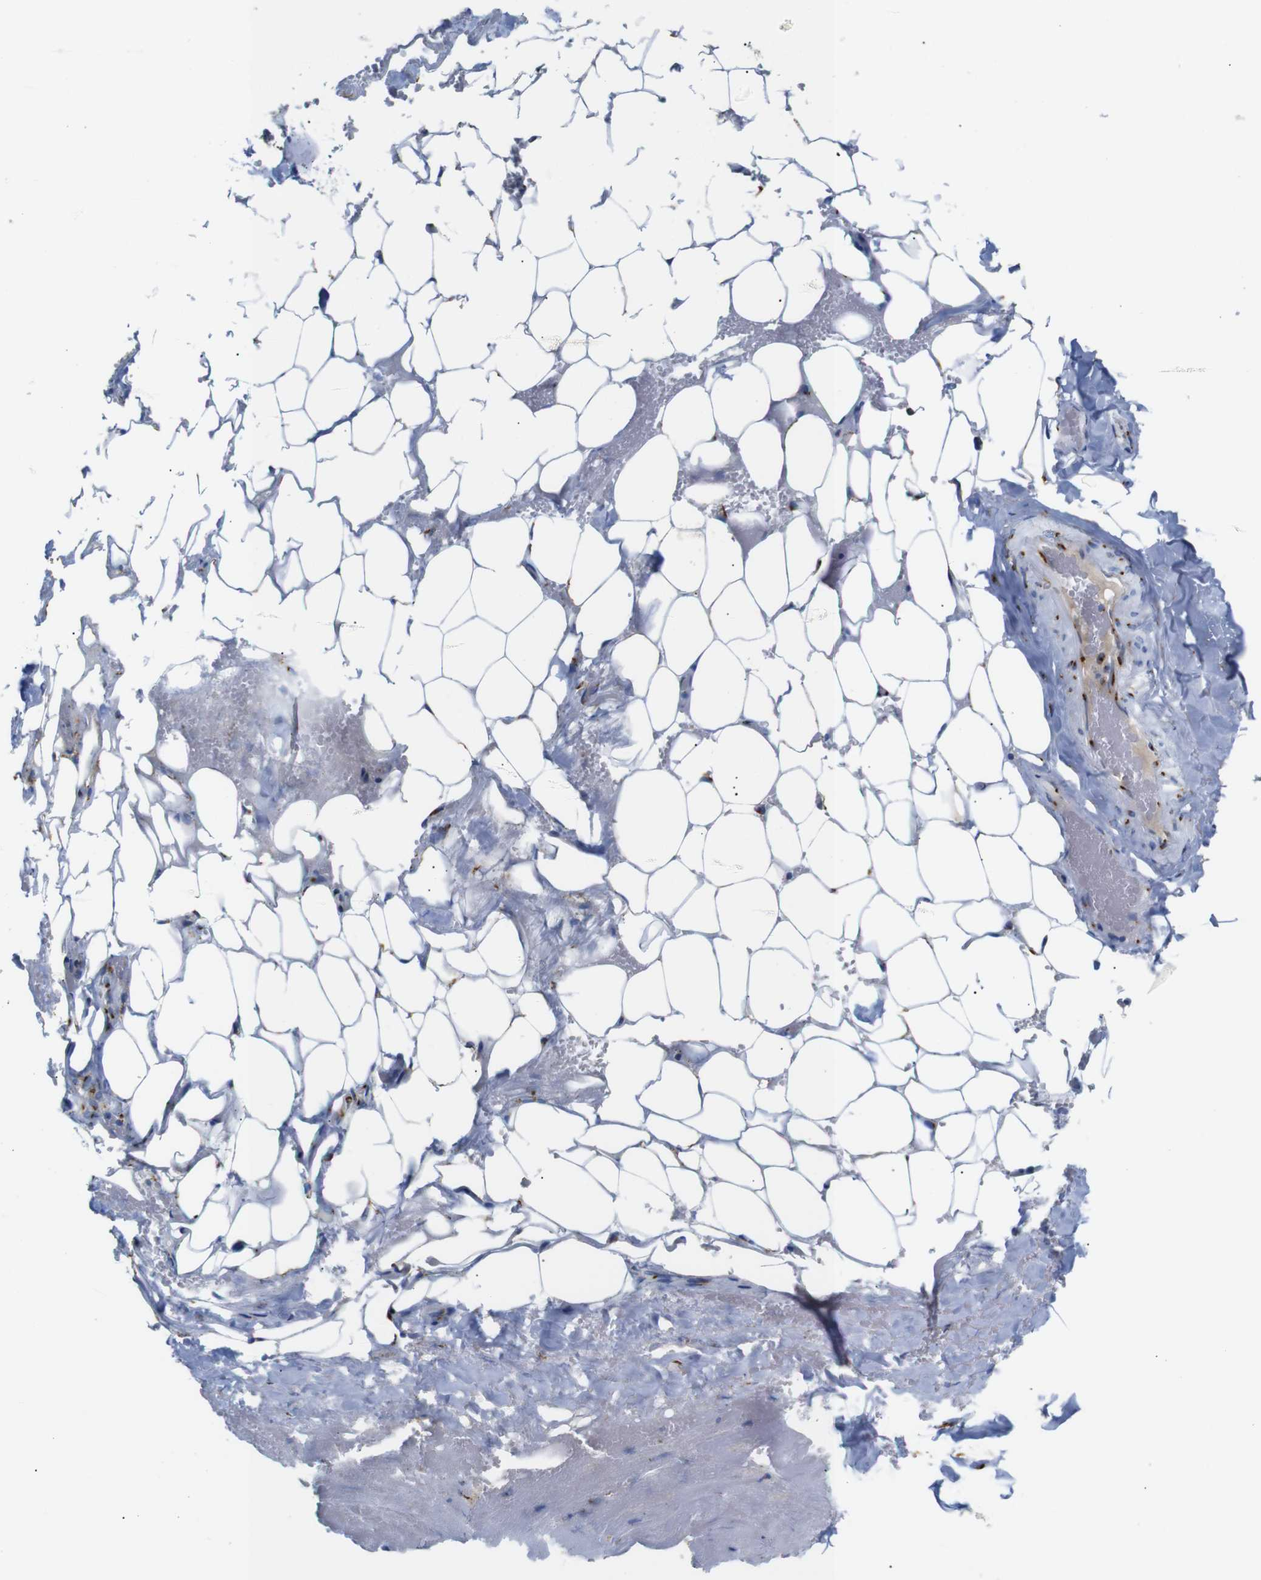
{"staining": {"intensity": "moderate", "quantity": ">75%", "location": "cytoplasmic/membranous"}, "tissue": "adipose tissue", "cell_type": "Adipocytes", "image_type": "normal", "snomed": [{"axis": "morphology", "description": "Normal tissue, NOS"}, {"axis": "topography", "description": "Peripheral nerve tissue"}], "caption": "Protein analysis of normal adipose tissue displays moderate cytoplasmic/membranous positivity in approximately >75% of adipocytes.", "gene": "TGOLN2", "patient": {"sex": "male", "age": 70}}